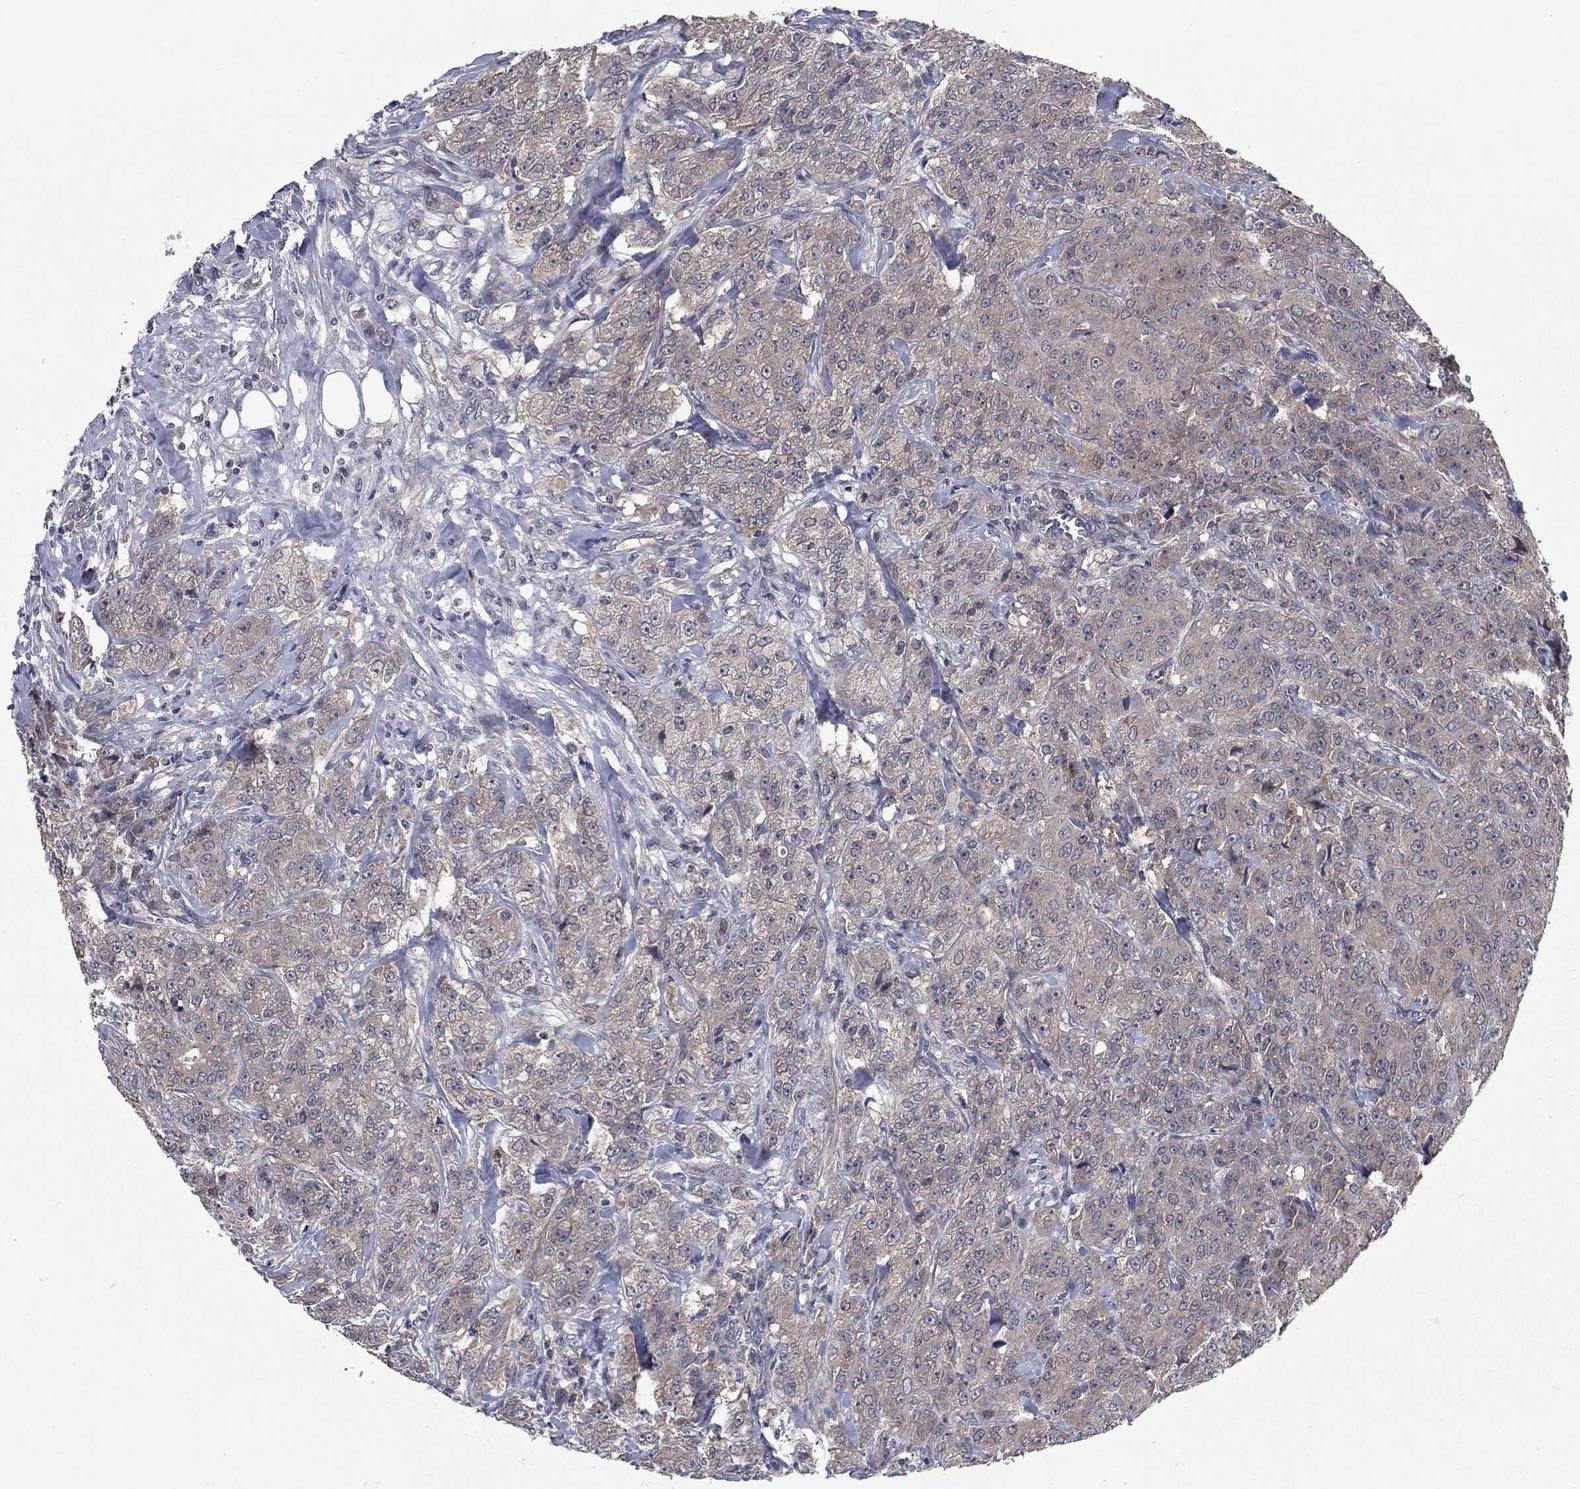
{"staining": {"intensity": "weak", "quantity": "<25%", "location": "cytoplasmic/membranous"}, "tissue": "breast cancer", "cell_type": "Tumor cells", "image_type": "cancer", "snomed": [{"axis": "morphology", "description": "Duct carcinoma"}, {"axis": "topography", "description": "Breast"}], "caption": "The micrograph exhibits no significant positivity in tumor cells of breast invasive ductal carcinoma. Nuclei are stained in blue.", "gene": "MSRB1", "patient": {"sex": "female", "age": 43}}